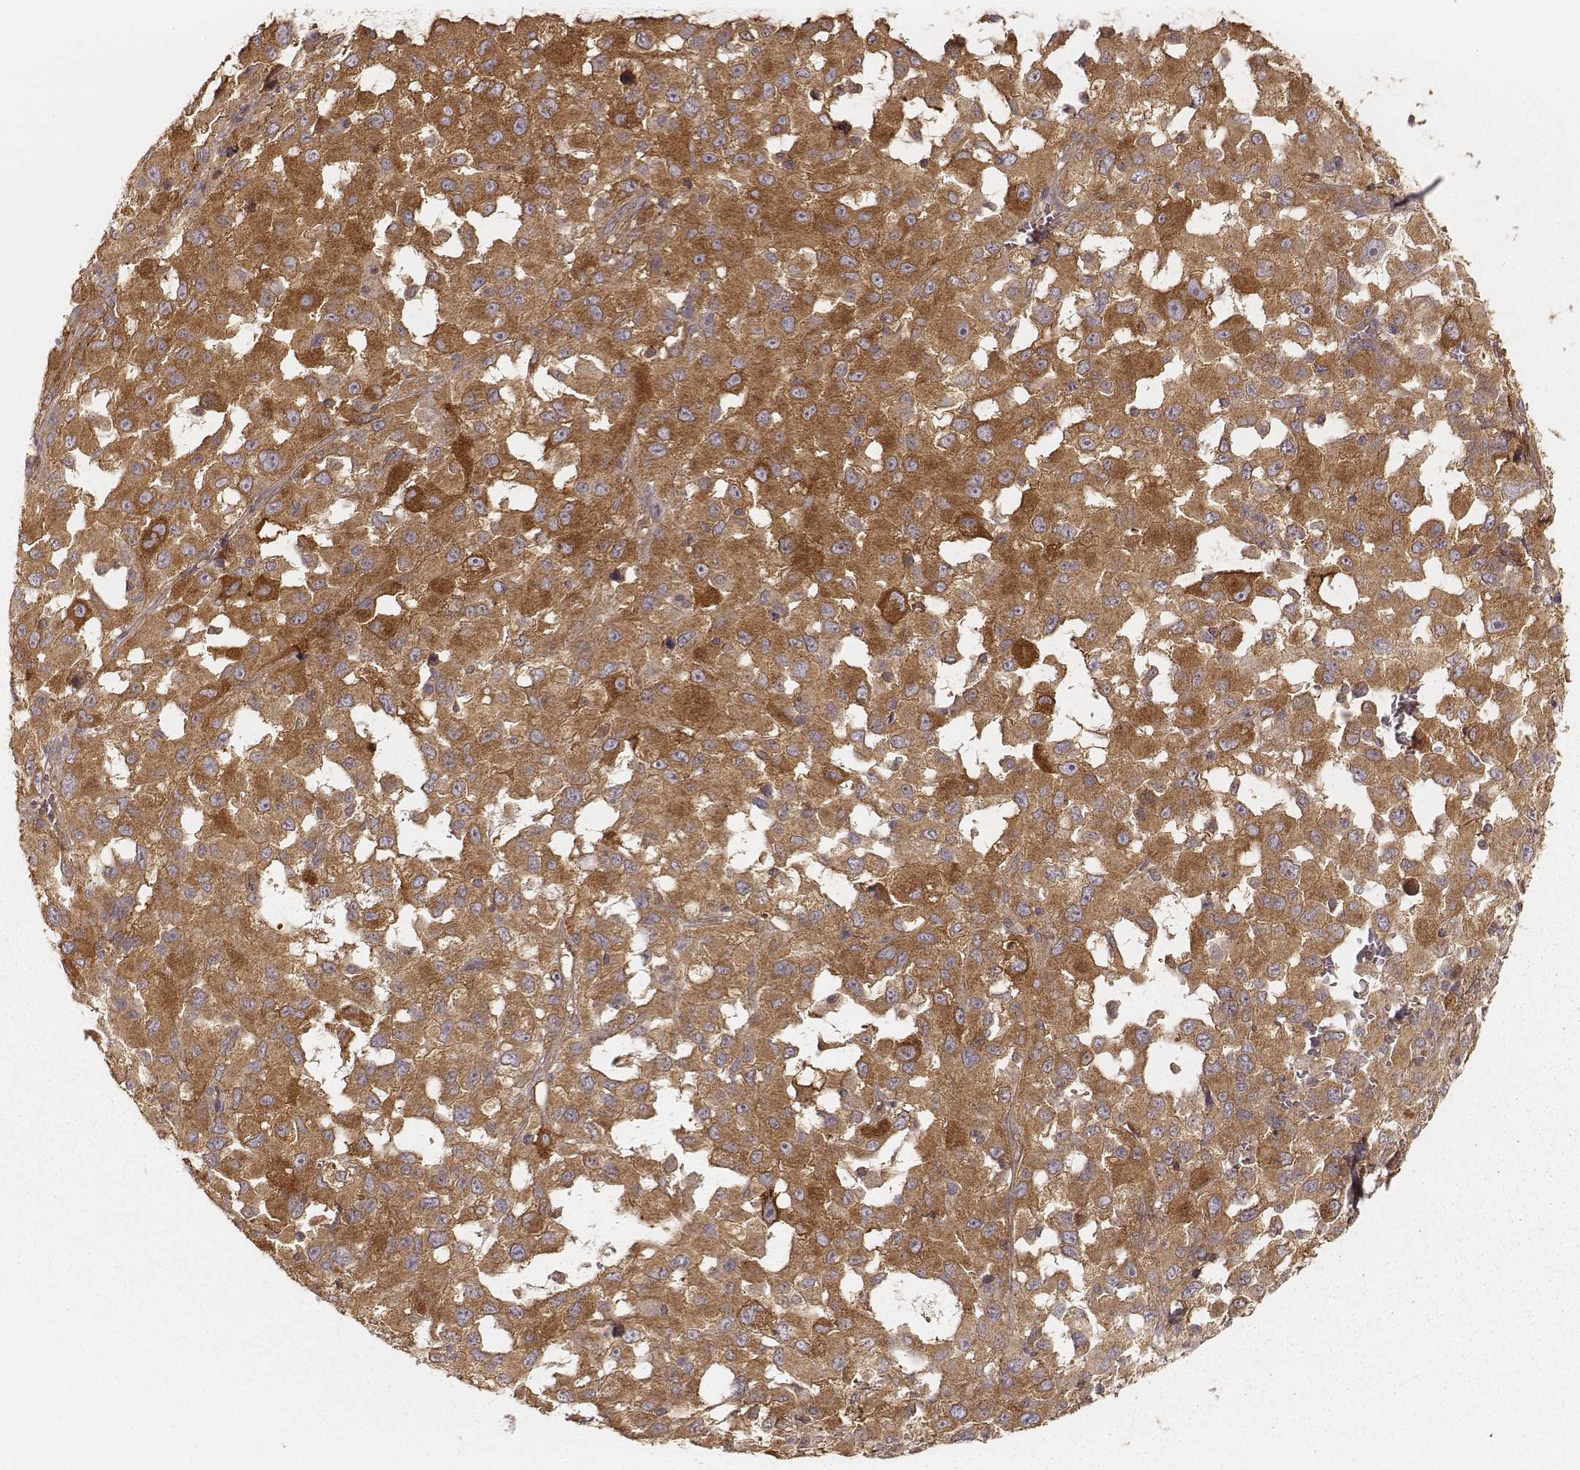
{"staining": {"intensity": "moderate", "quantity": ">75%", "location": "cytoplasmic/membranous"}, "tissue": "melanoma", "cell_type": "Tumor cells", "image_type": "cancer", "snomed": [{"axis": "morphology", "description": "Malignant melanoma, Metastatic site"}, {"axis": "topography", "description": "Lymph node"}], "caption": "DAB (3,3'-diaminobenzidine) immunohistochemical staining of human malignant melanoma (metastatic site) demonstrates moderate cytoplasmic/membranous protein positivity in about >75% of tumor cells.", "gene": "CARS1", "patient": {"sex": "male", "age": 50}}